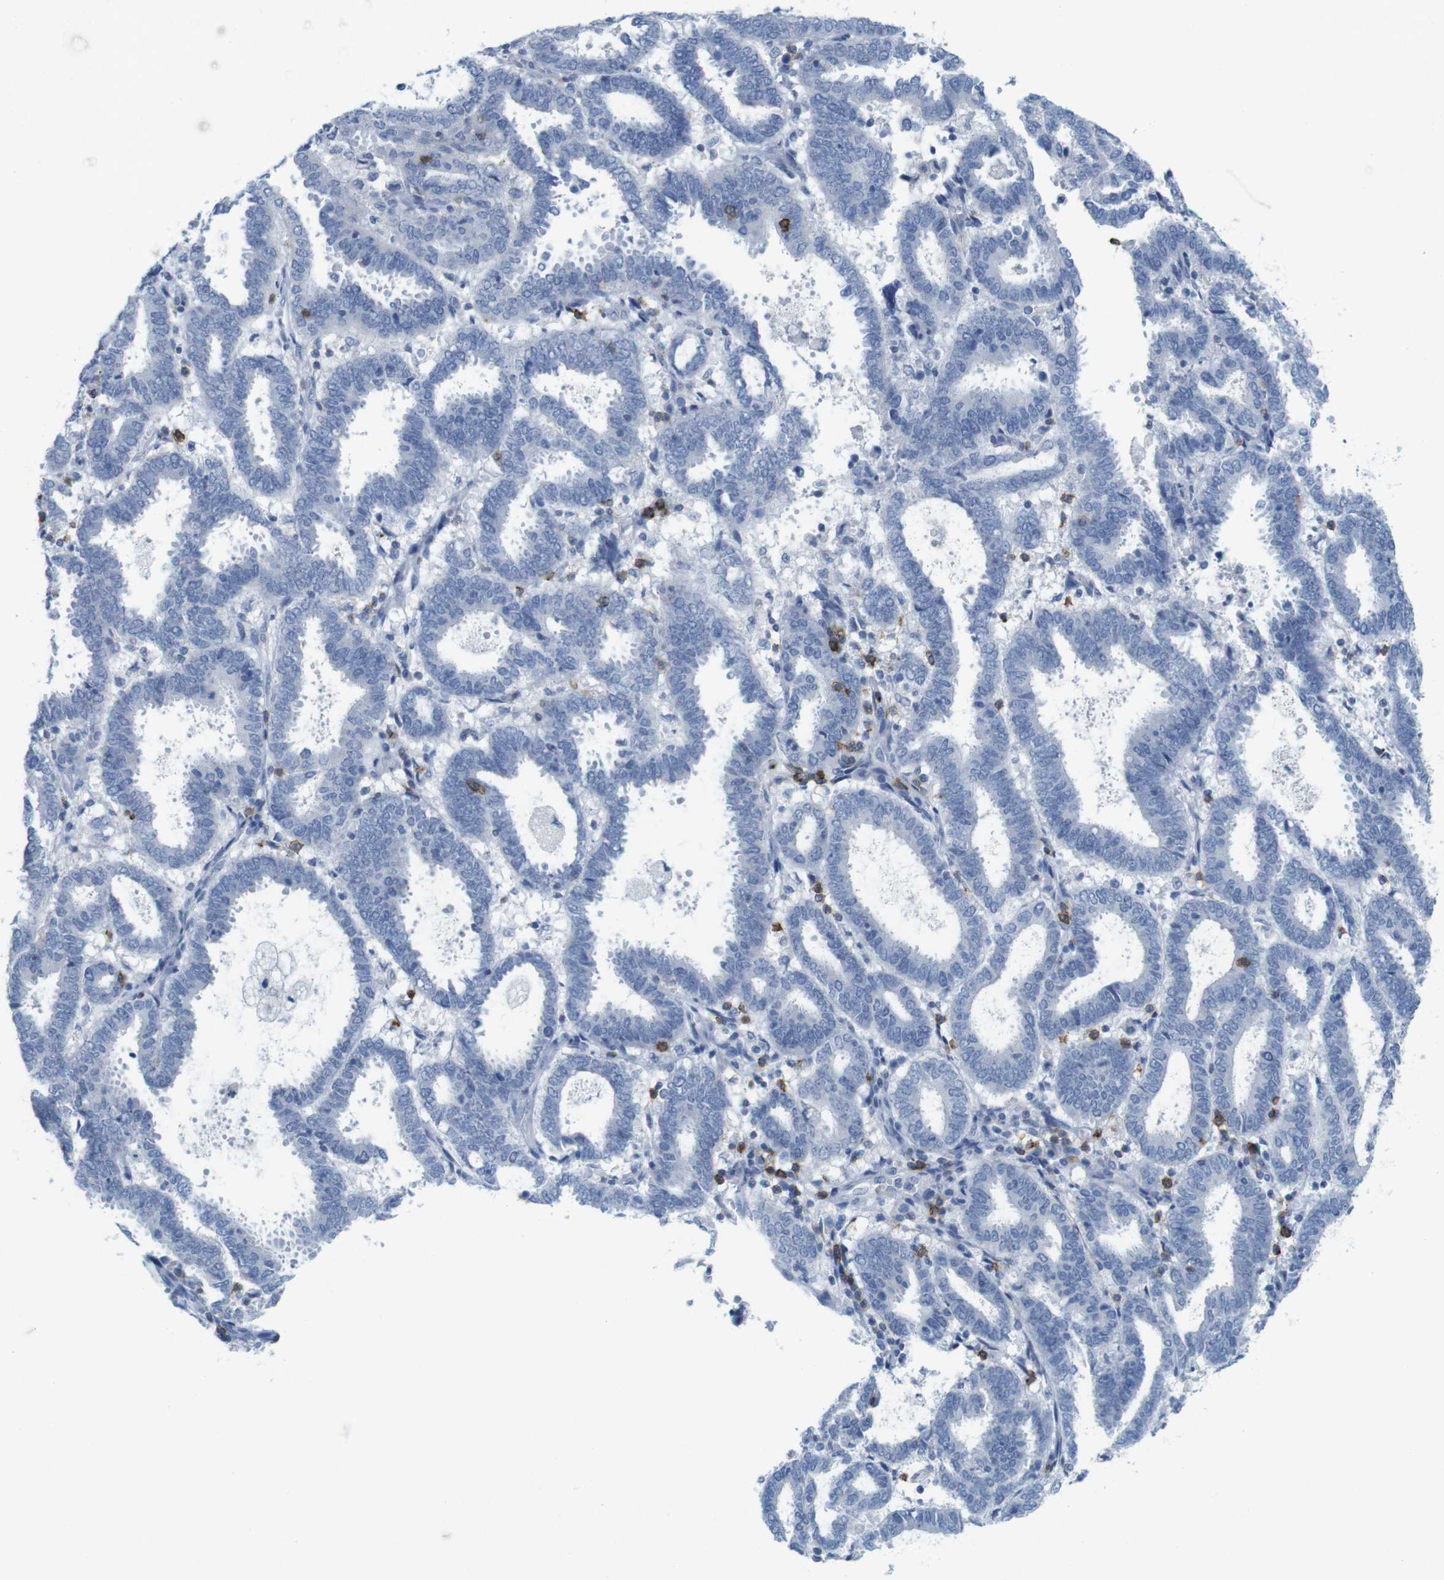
{"staining": {"intensity": "negative", "quantity": "none", "location": "none"}, "tissue": "endometrial cancer", "cell_type": "Tumor cells", "image_type": "cancer", "snomed": [{"axis": "morphology", "description": "Adenocarcinoma, NOS"}, {"axis": "topography", "description": "Uterus"}], "caption": "This is a photomicrograph of immunohistochemistry (IHC) staining of endometrial cancer (adenocarcinoma), which shows no positivity in tumor cells.", "gene": "CD5", "patient": {"sex": "female", "age": 83}}